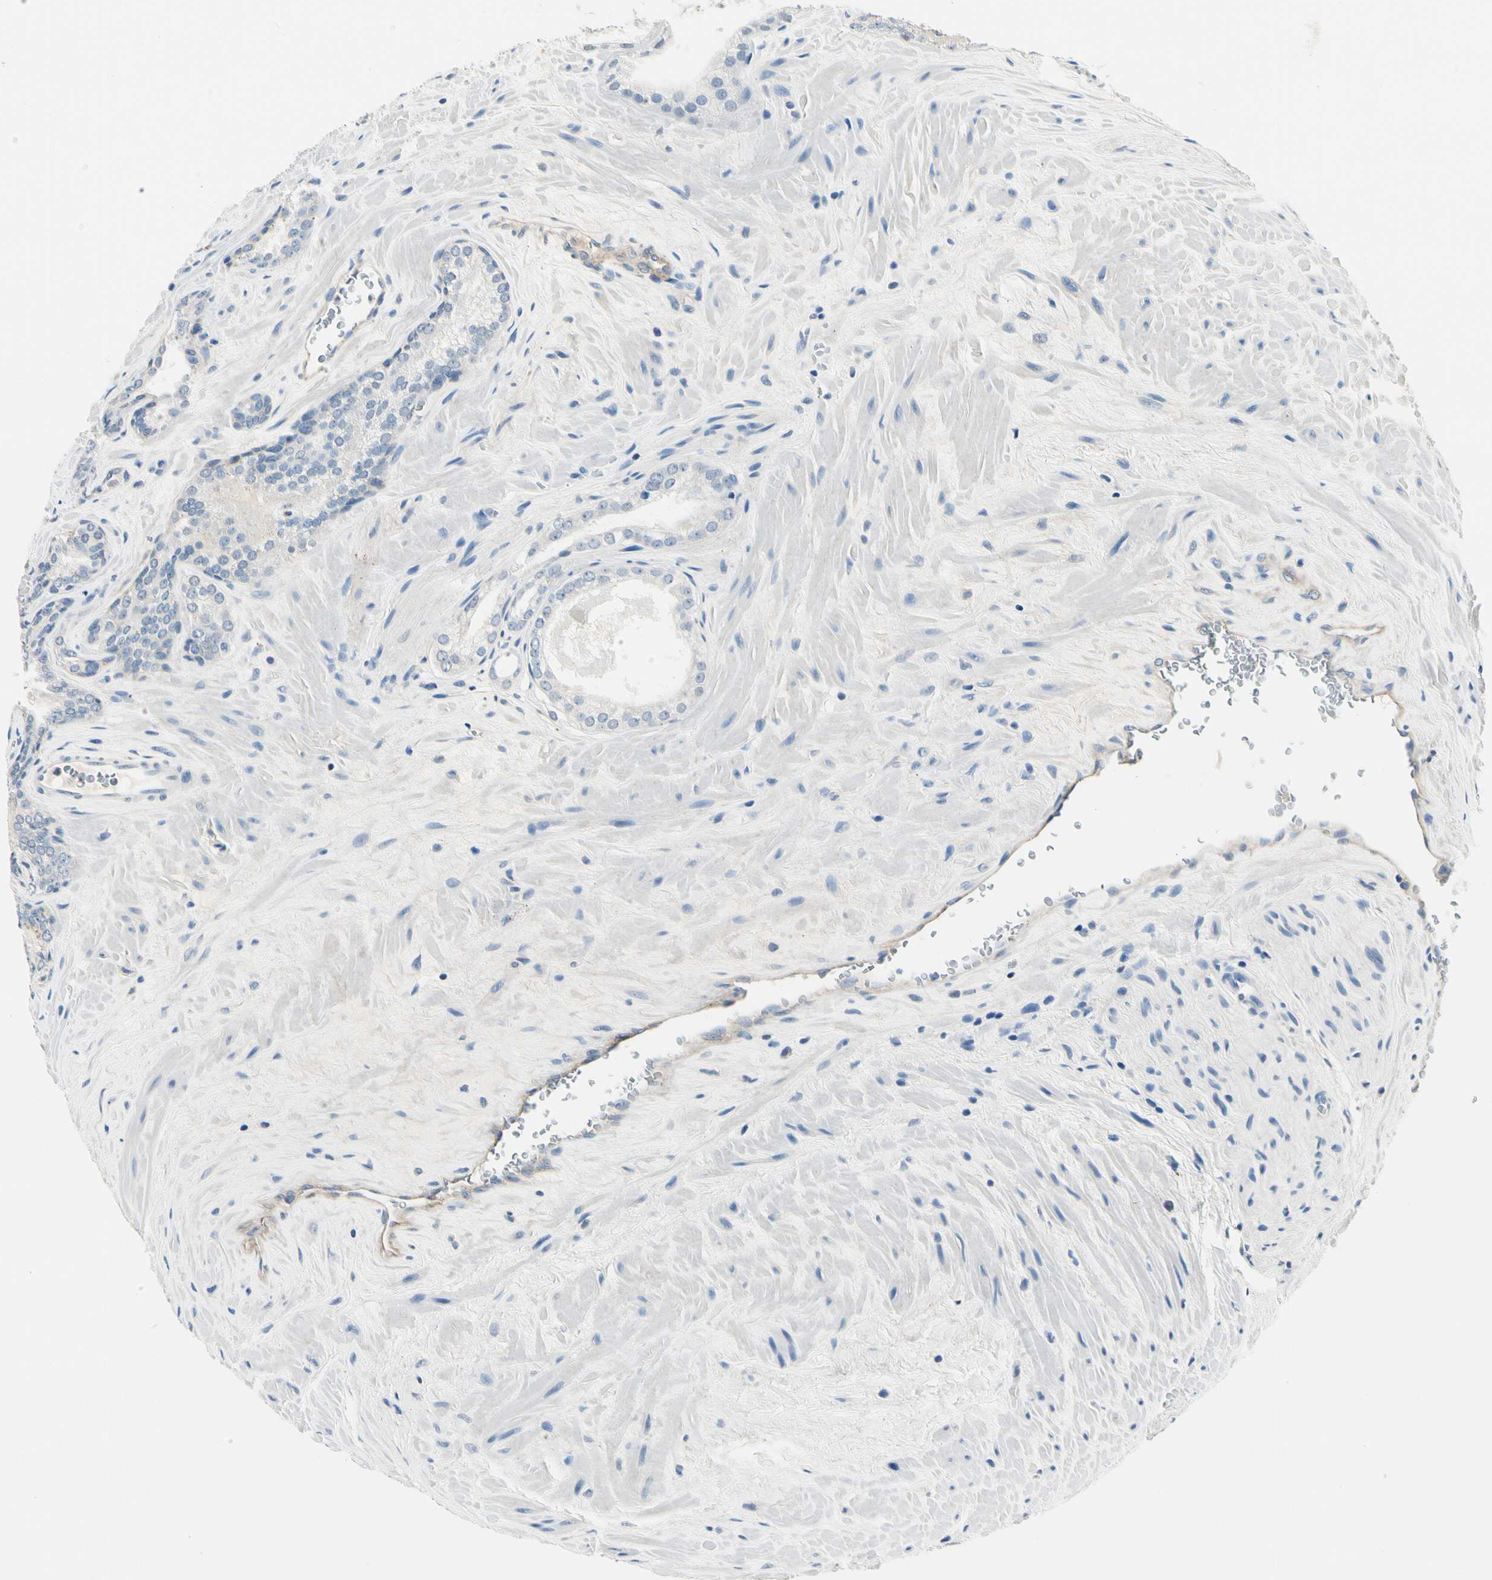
{"staining": {"intensity": "negative", "quantity": "none", "location": "none"}, "tissue": "prostate cancer", "cell_type": "Tumor cells", "image_type": "cancer", "snomed": [{"axis": "morphology", "description": "Adenocarcinoma, Low grade"}, {"axis": "topography", "description": "Prostate"}], "caption": "Human low-grade adenocarcinoma (prostate) stained for a protein using immunohistochemistry displays no staining in tumor cells.", "gene": "TGFBR3", "patient": {"sex": "male", "age": 60}}